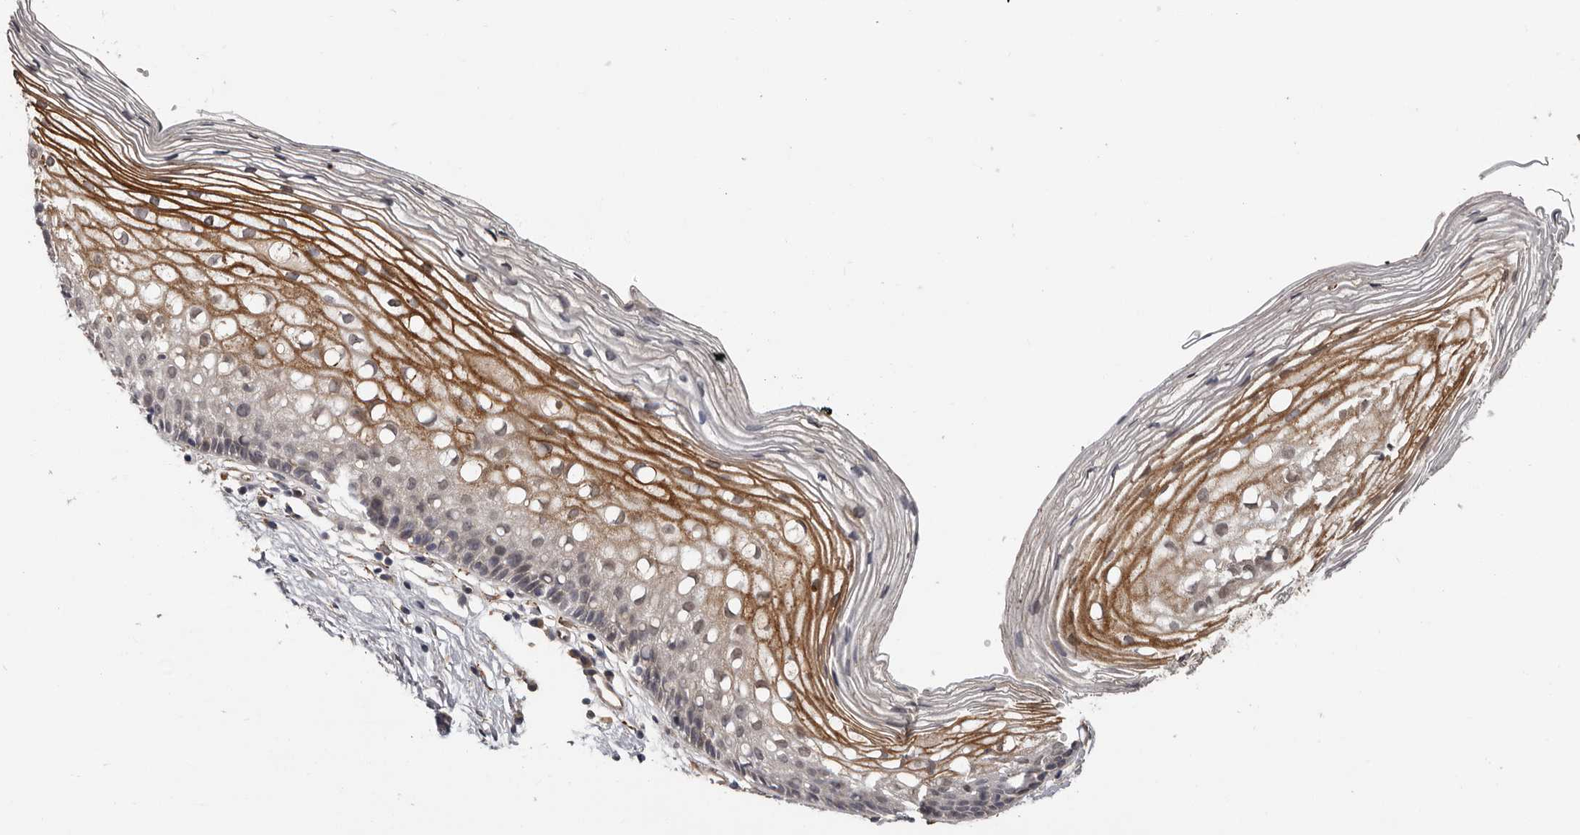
{"staining": {"intensity": "weak", "quantity": ">75%", "location": "cytoplasmic/membranous,nuclear"}, "tissue": "cervix", "cell_type": "Glandular cells", "image_type": "normal", "snomed": [{"axis": "morphology", "description": "Normal tissue, NOS"}, {"axis": "topography", "description": "Cervix"}], "caption": "A brown stain highlights weak cytoplasmic/membranous,nuclear positivity of a protein in glandular cells of benign cervix. Nuclei are stained in blue.", "gene": "MTF1", "patient": {"sex": "female", "age": 27}}